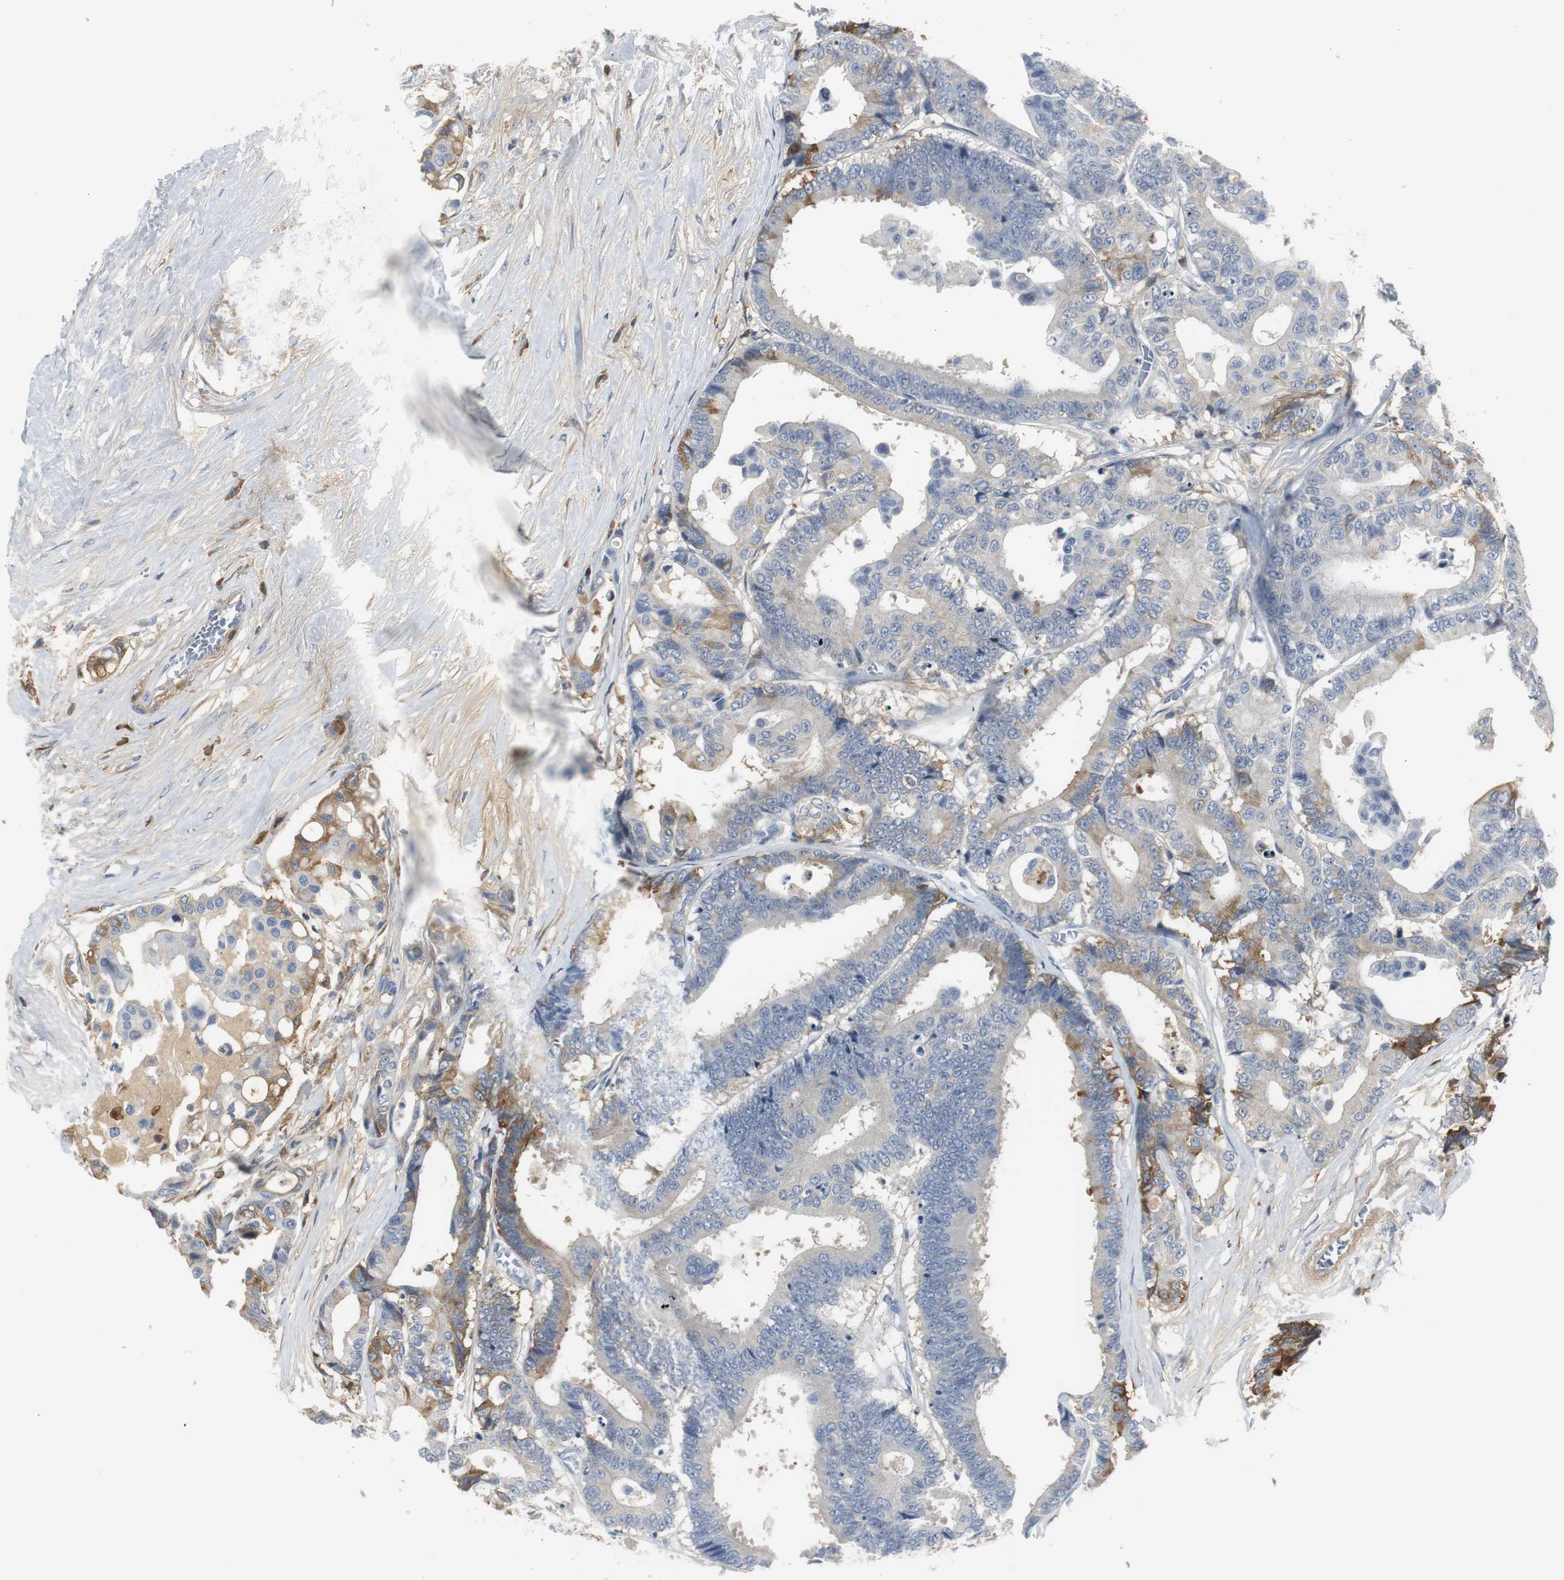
{"staining": {"intensity": "moderate", "quantity": "<25%", "location": "cytoplasmic/membranous"}, "tissue": "colorectal cancer", "cell_type": "Tumor cells", "image_type": "cancer", "snomed": [{"axis": "morphology", "description": "Normal tissue, NOS"}, {"axis": "morphology", "description": "Adenocarcinoma, NOS"}, {"axis": "topography", "description": "Colon"}], "caption": "Tumor cells exhibit moderate cytoplasmic/membranous positivity in approximately <25% of cells in adenocarcinoma (colorectal). (brown staining indicates protein expression, while blue staining denotes nuclei).", "gene": "SERPINF1", "patient": {"sex": "male", "age": 82}}